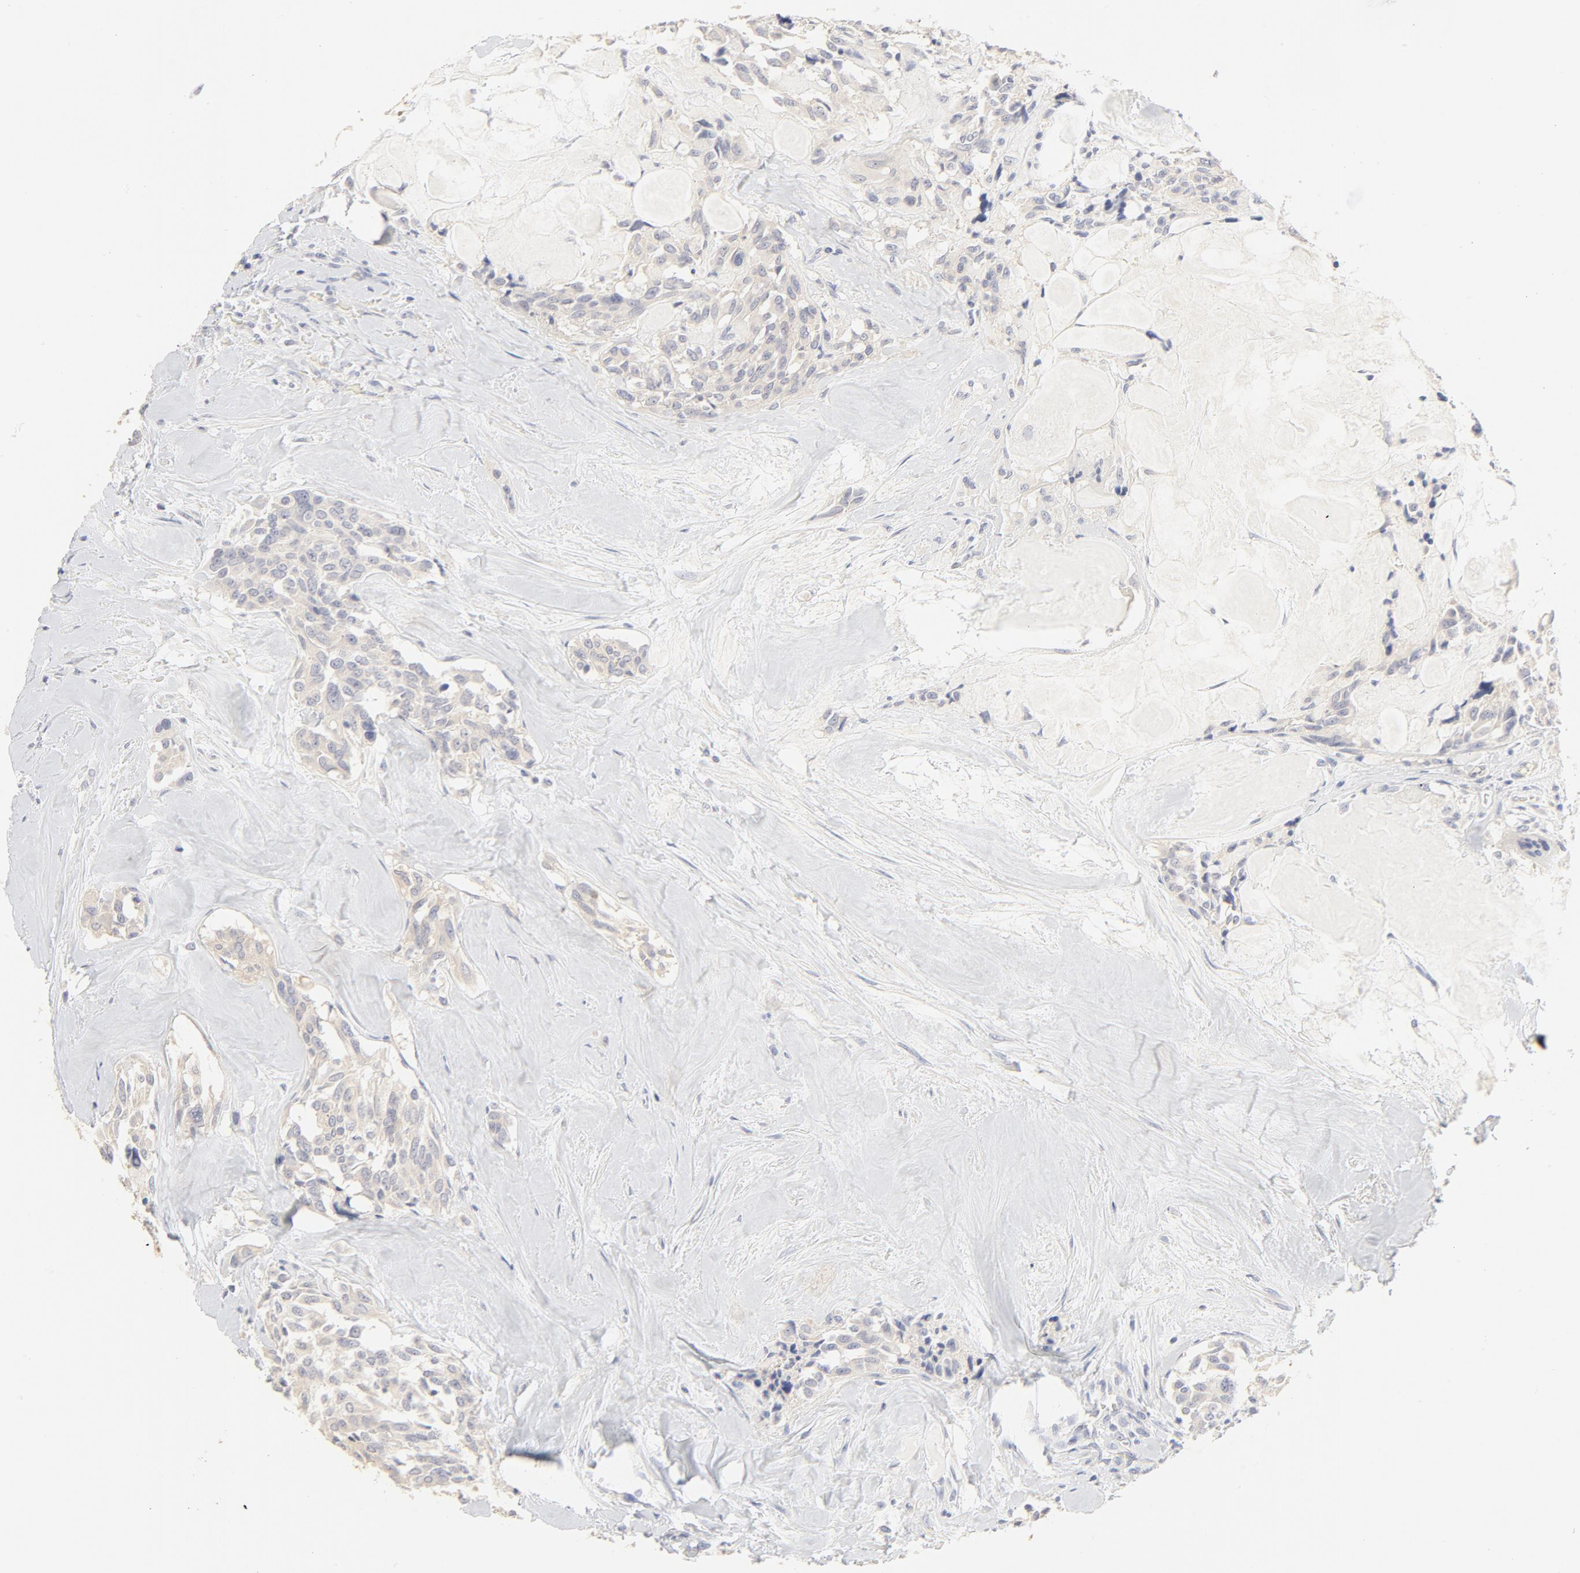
{"staining": {"intensity": "weak", "quantity": "25%-75%", "location": "cytoplasmic/membranous"}, "tissue": "thyroid cancer", "cell_type": "Tumor cells", "image_type": "cancer", "snomed": [{"axis": "morphology", "description": "Carcinoma, NOS"}, {"axis": "morphology", "description": "Carcinoid, malignant, NOS"}, {"axis": "topography", "description": "Thyroid gland"}], "caption": "Protein staining of thyroid cancer (malignant carcinoid) tissue exhibits weak cytoplasmic/membranous expression in approximately 25%-75% of tumor cells. The staining is performed using DAB brown chromogen to label protein expression. The nuclei are counter-stained blue using hematoxylin.", "gene": "FCGBP", "patient": {"sex": "male", "age": 33}}